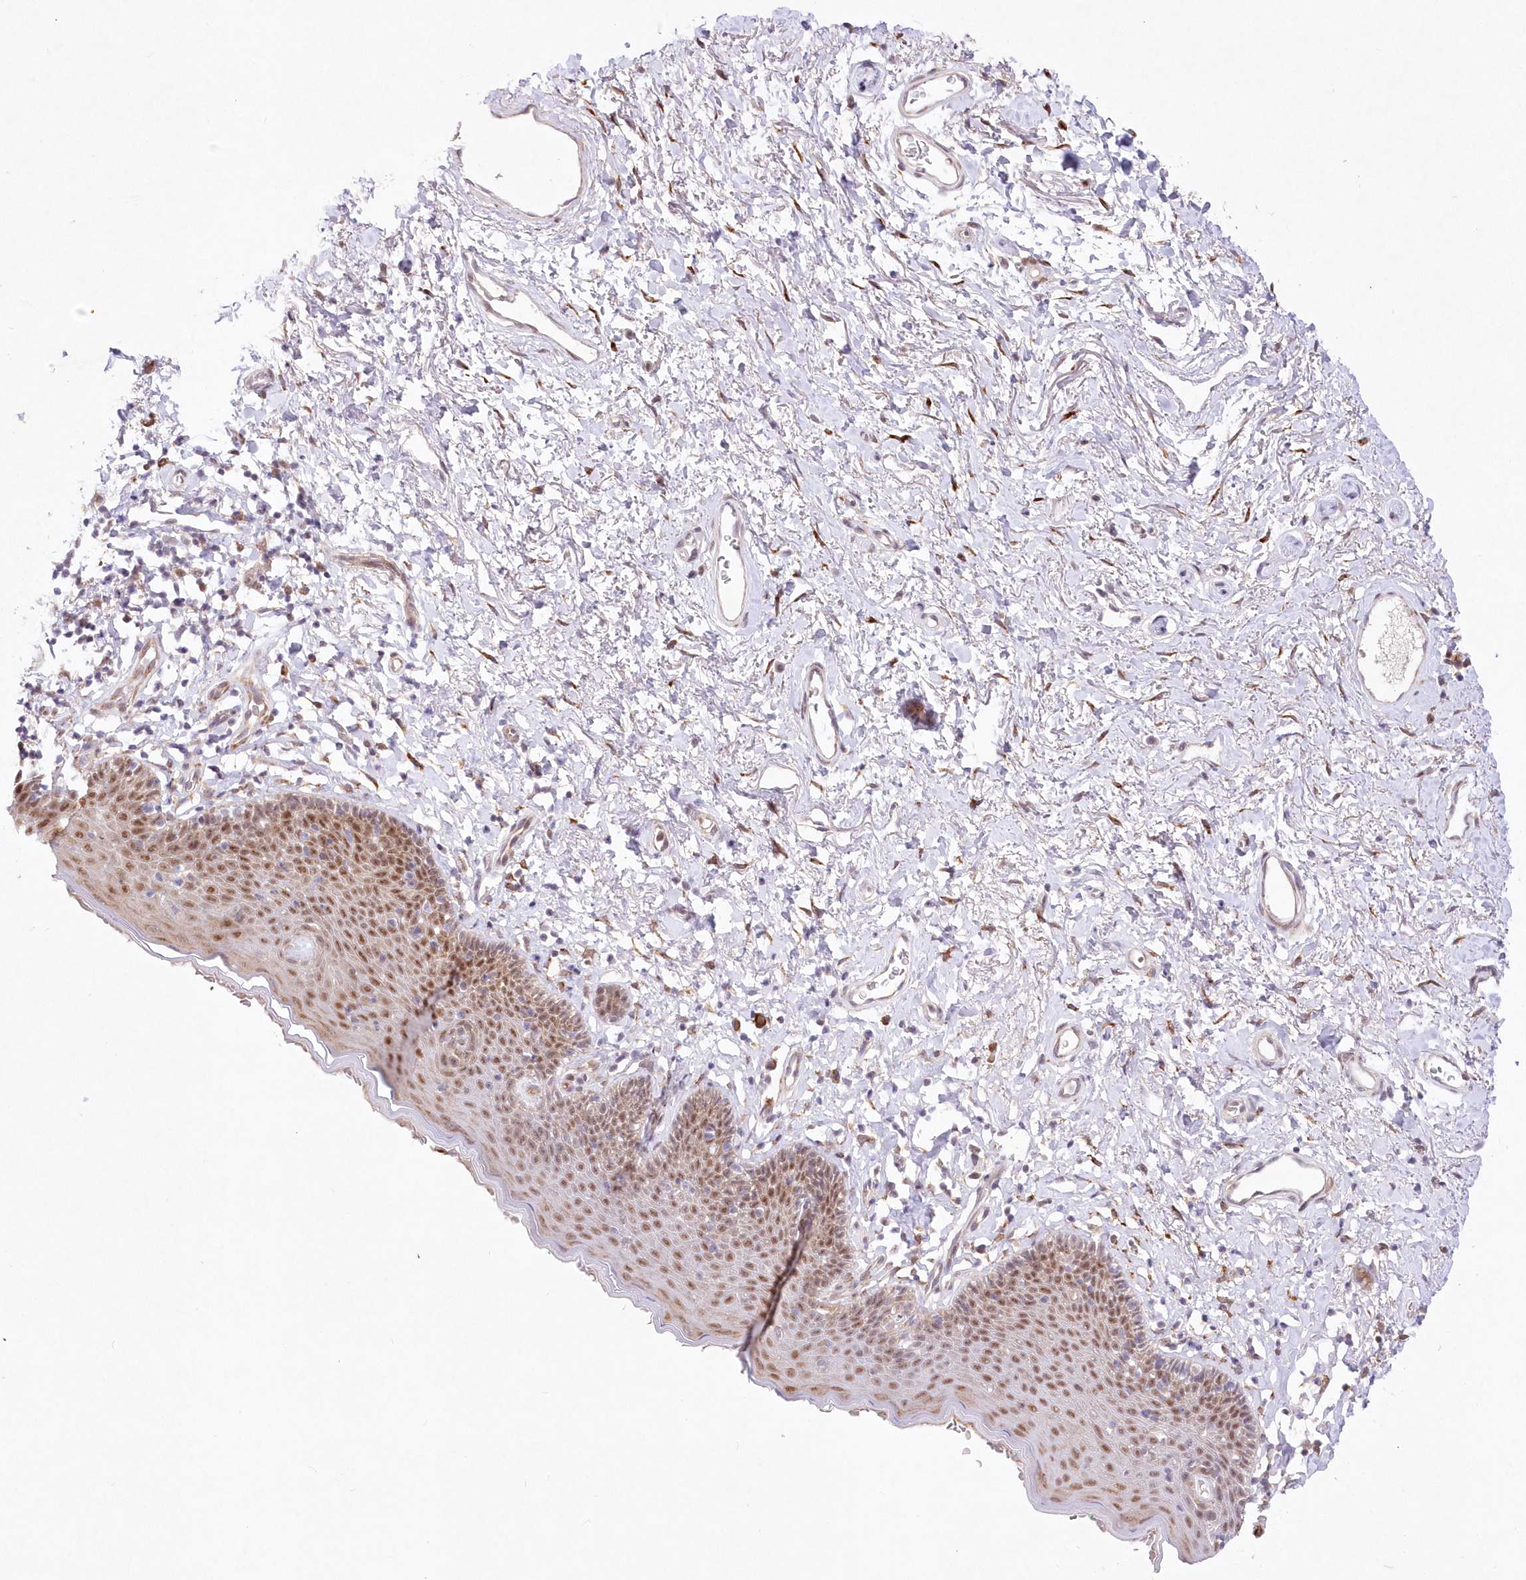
{"staining": {"intensity": "moderate", "quantity": ">75%", "location": "nuclear"}, "tissue": "skin", "cell_type": "Epidermal cells", "image_type": "normal", "snomed": [{"axis": "morphology", "description": "Normal tissue, NOS"}, {"axis": "topography", "description": "Vulva"}], "caption": "Immunohistochemical staining of normal skin reveals moderate nuclear protein expression in about >75% of epidermal cells. The protein is stained brown, and the nuclei are stained in blue (DAB (3,3'-diaminobenzidine) IHC with brightfield microscopy, high magnification).", "gene": "LDB1", "patient": {"sex": "female", "age": 66}}